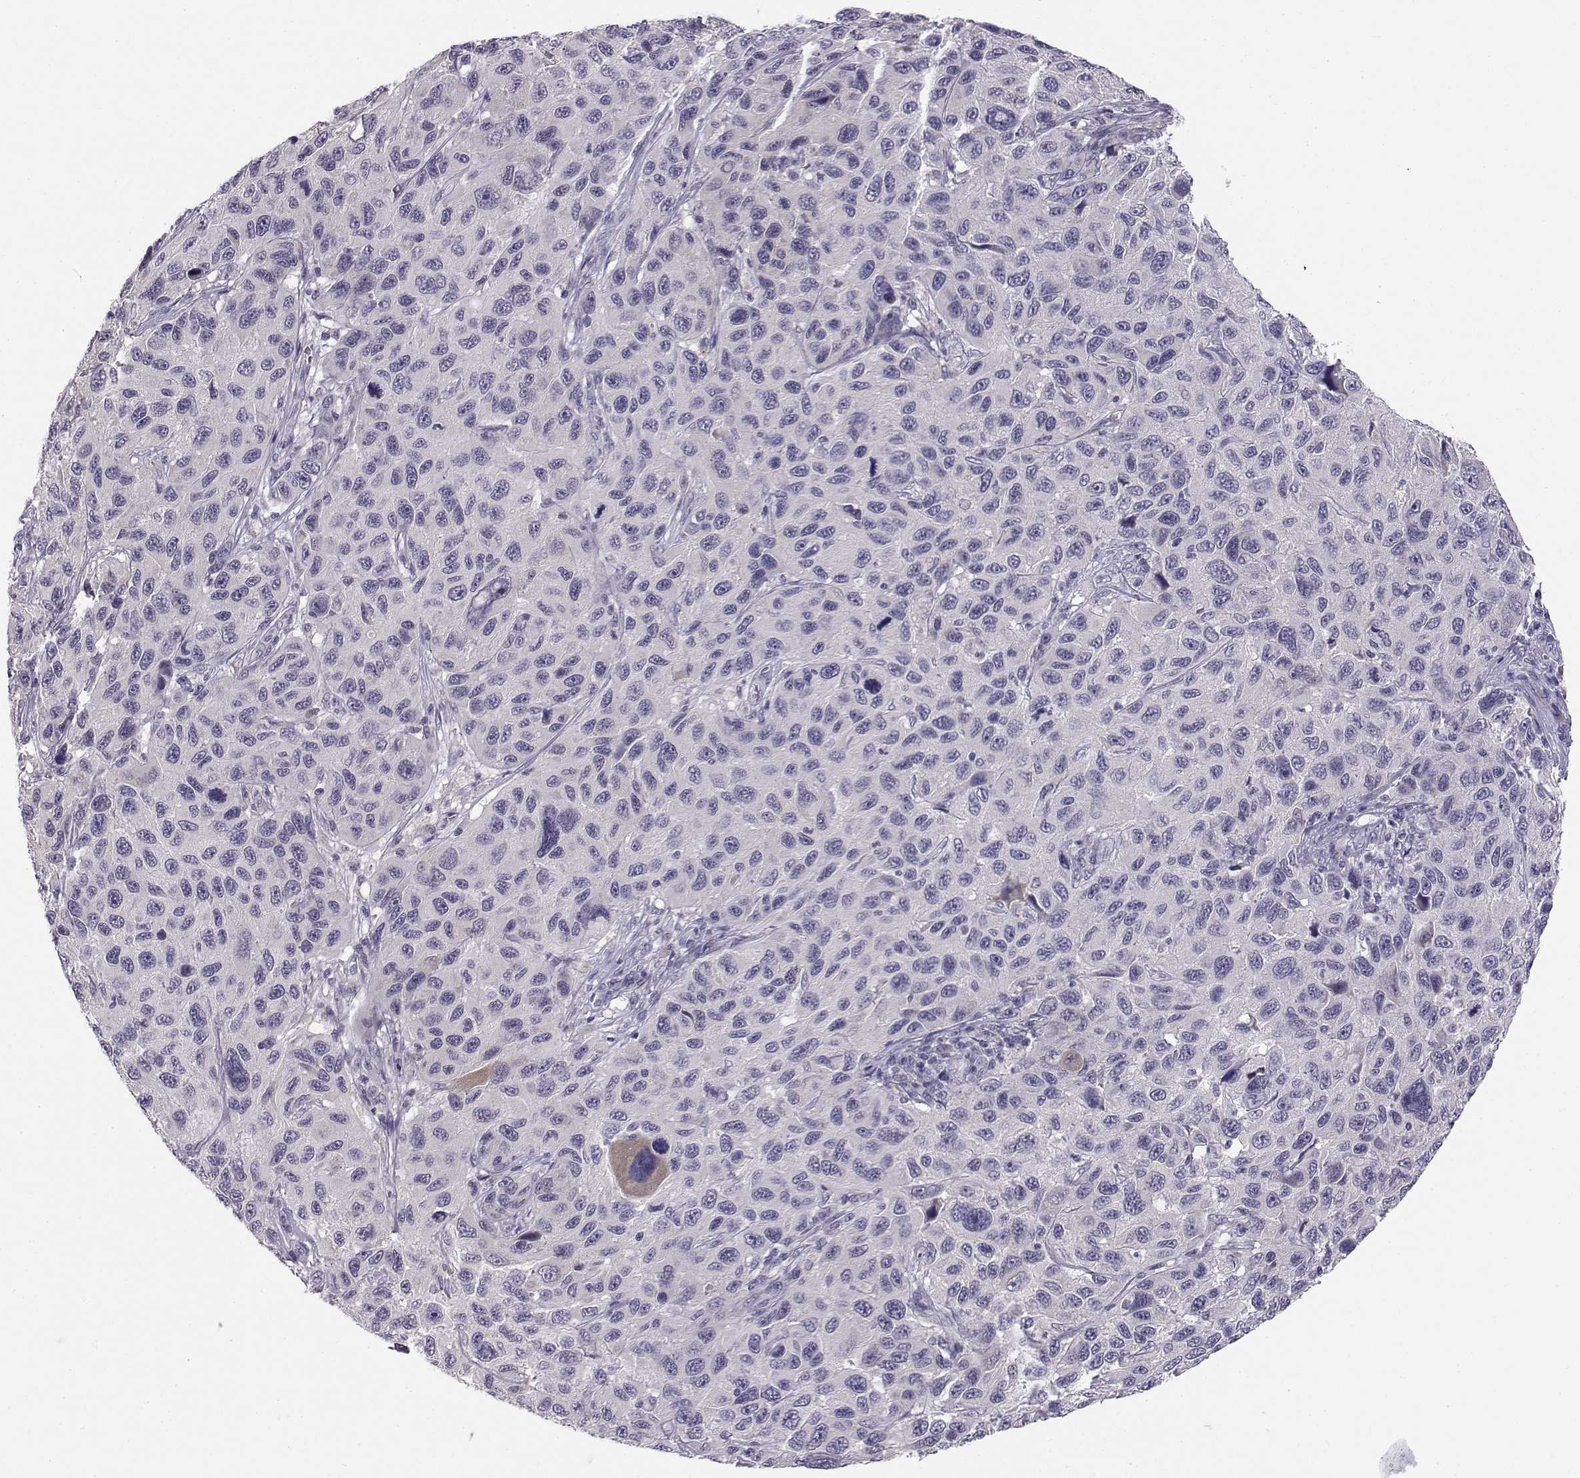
{"staining": {"intensity": "negative", "quantity": "none", "location": "none"}, "tissue": "melanoma", "cell_type": "Tumor cells", "image_type": "cancer", "snomed": [{"axis": "morphology", "description": "Malignant melanoma, NOS"}, {"axis": "topography", "description": "Skin"}], "caption": "An image of human malignant melanoma is negative for staining in tumor cells. (DAB (3,3'-diaminobenzidine) IHC visualized using brightfield microscopy, high magnification).", "gene": "ACSL6", "patient": {"sex": "male", "age": 53}}